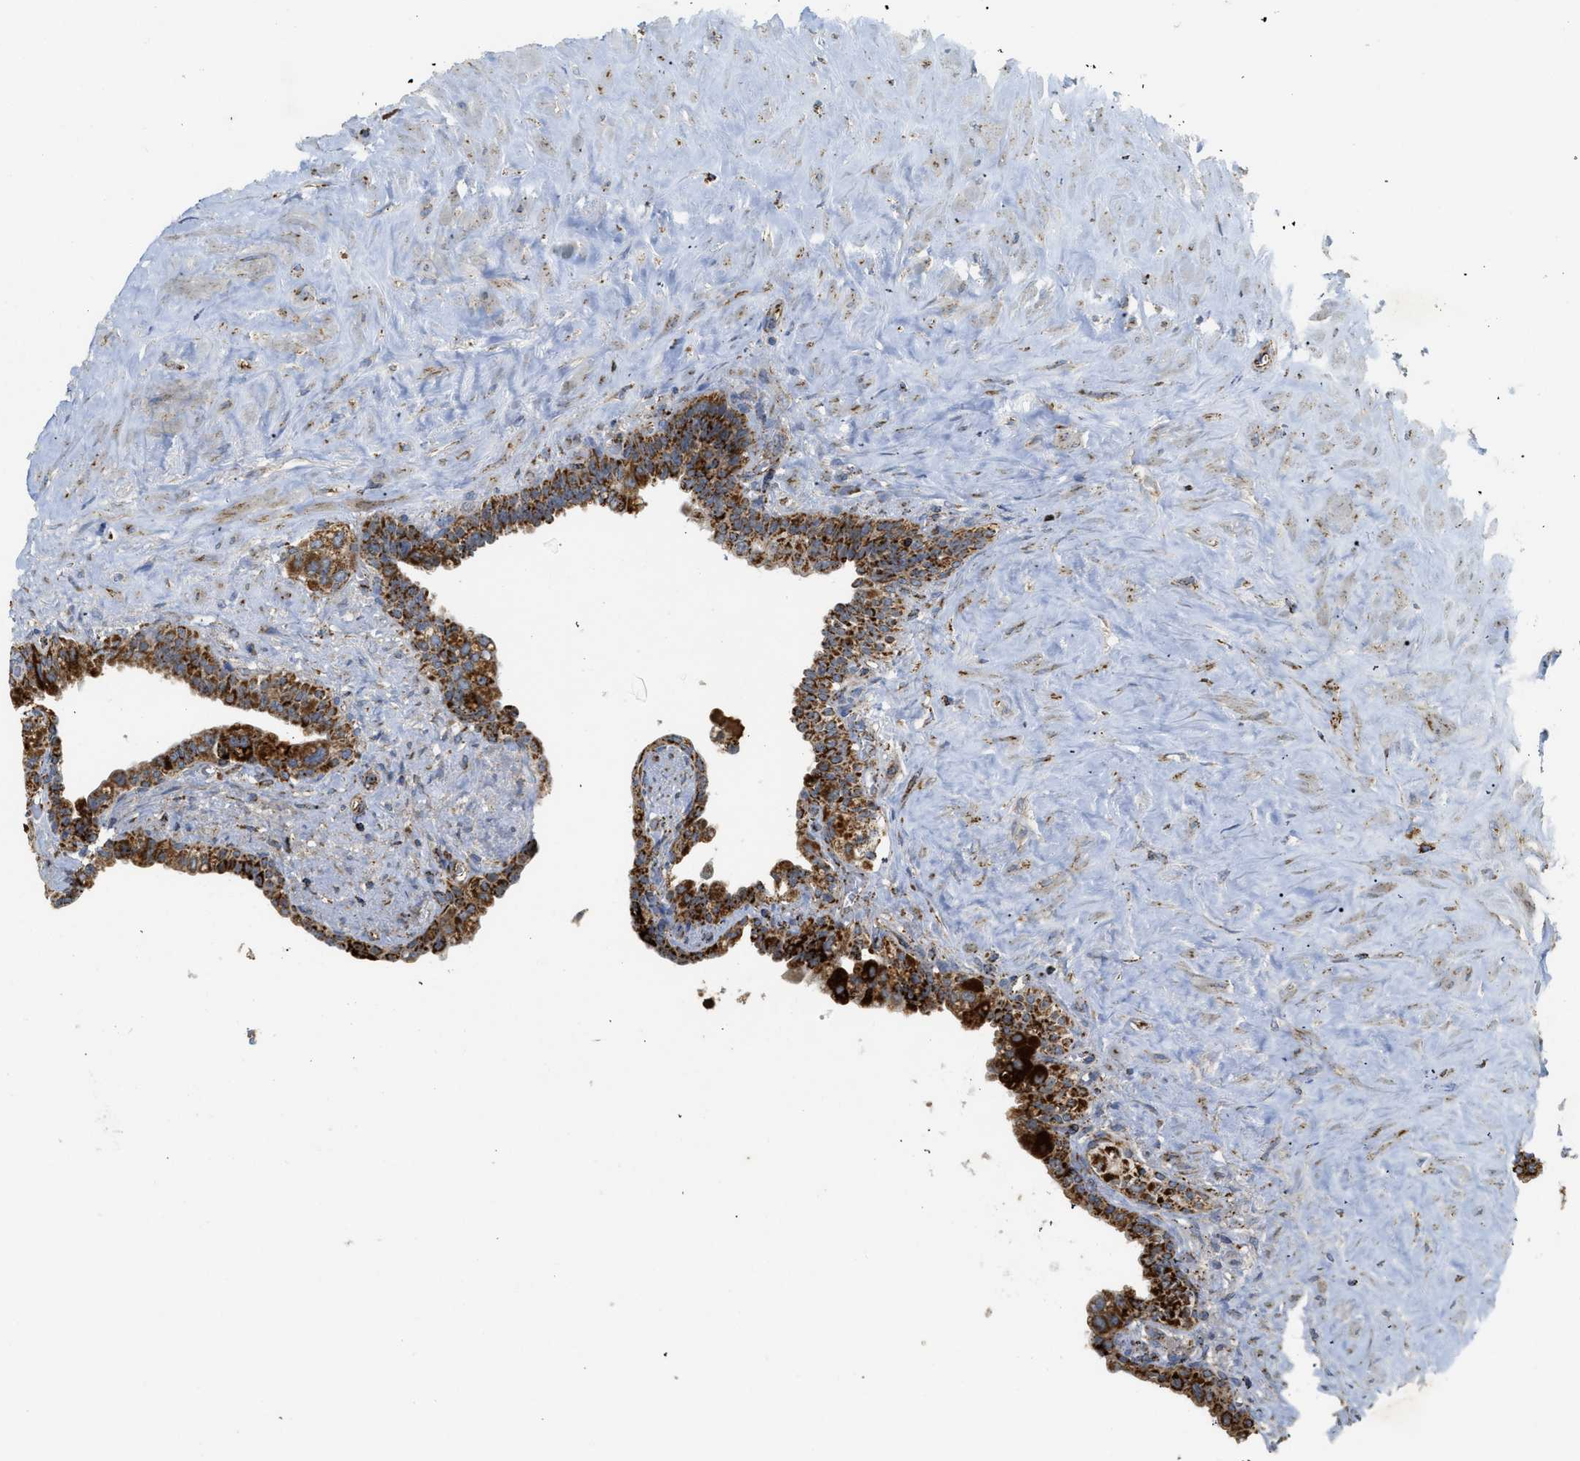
{"staining": {"intensity": "strong", "quantity": ">75%", "location": "cytoplasmic/membranous"}, "tissue": "seminal vesicle", "cell_type": "Glandular cells", "image_type": "normal", "snomed": [{"axis": "morphology", "description": "Normal tissue, NOS"}, {"axis": "topography", "description": "Seminal veicle"}], "caption": "Protein expression by immunohistochemistry shows strong cytoplasmic/membranous expression in approximately >75% of glandular cells in benign seminal vesicle.", "gene": "SQOR", "patient": {"sex": "male", "age": 63}}